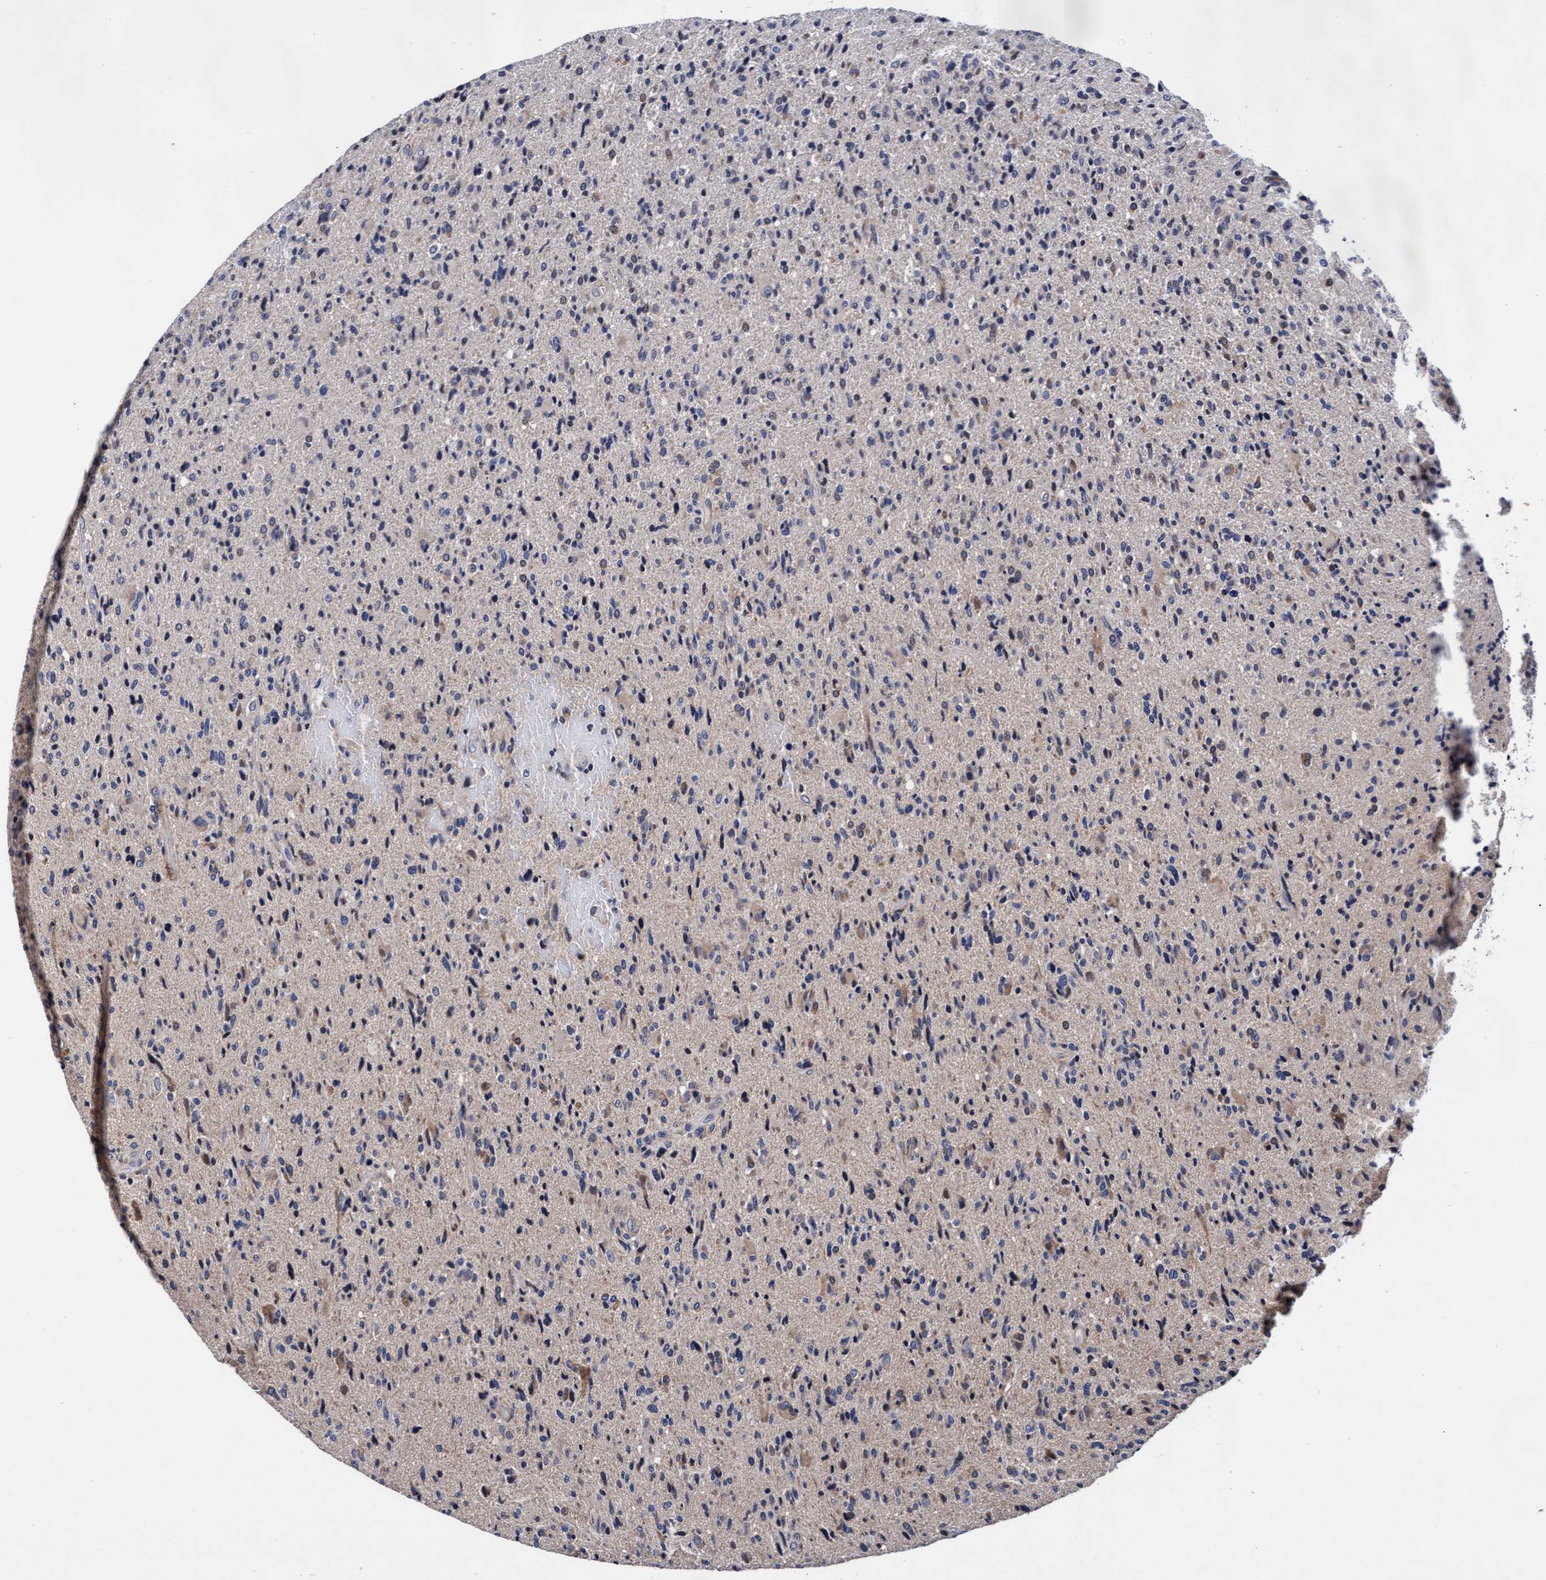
{"staining": {"intensity": "negative", "quantity": "none", "location": "none"}, "tissue": "glioma", "cell_type": "Tumor cells", "image_type": "cancer", "snomed": [{"axis": "morphology", "description": "Glioma, malignant, High grade"}, {"axis": "topography", "description": "Brain"}], "caption": "An immunohistochemistry micrograph of malignant glioma (high-grade) is shown. There is no staining in tumor cells of malignant glioma (high-grade). (Stains: DAB immunohistochemistry (IHC) with hematoxylin counter stain, Microscopy: brightfield microscopy at high magnification).", "gene": "EFCAB13", "patient": {"sex": "male", "age": 72}}